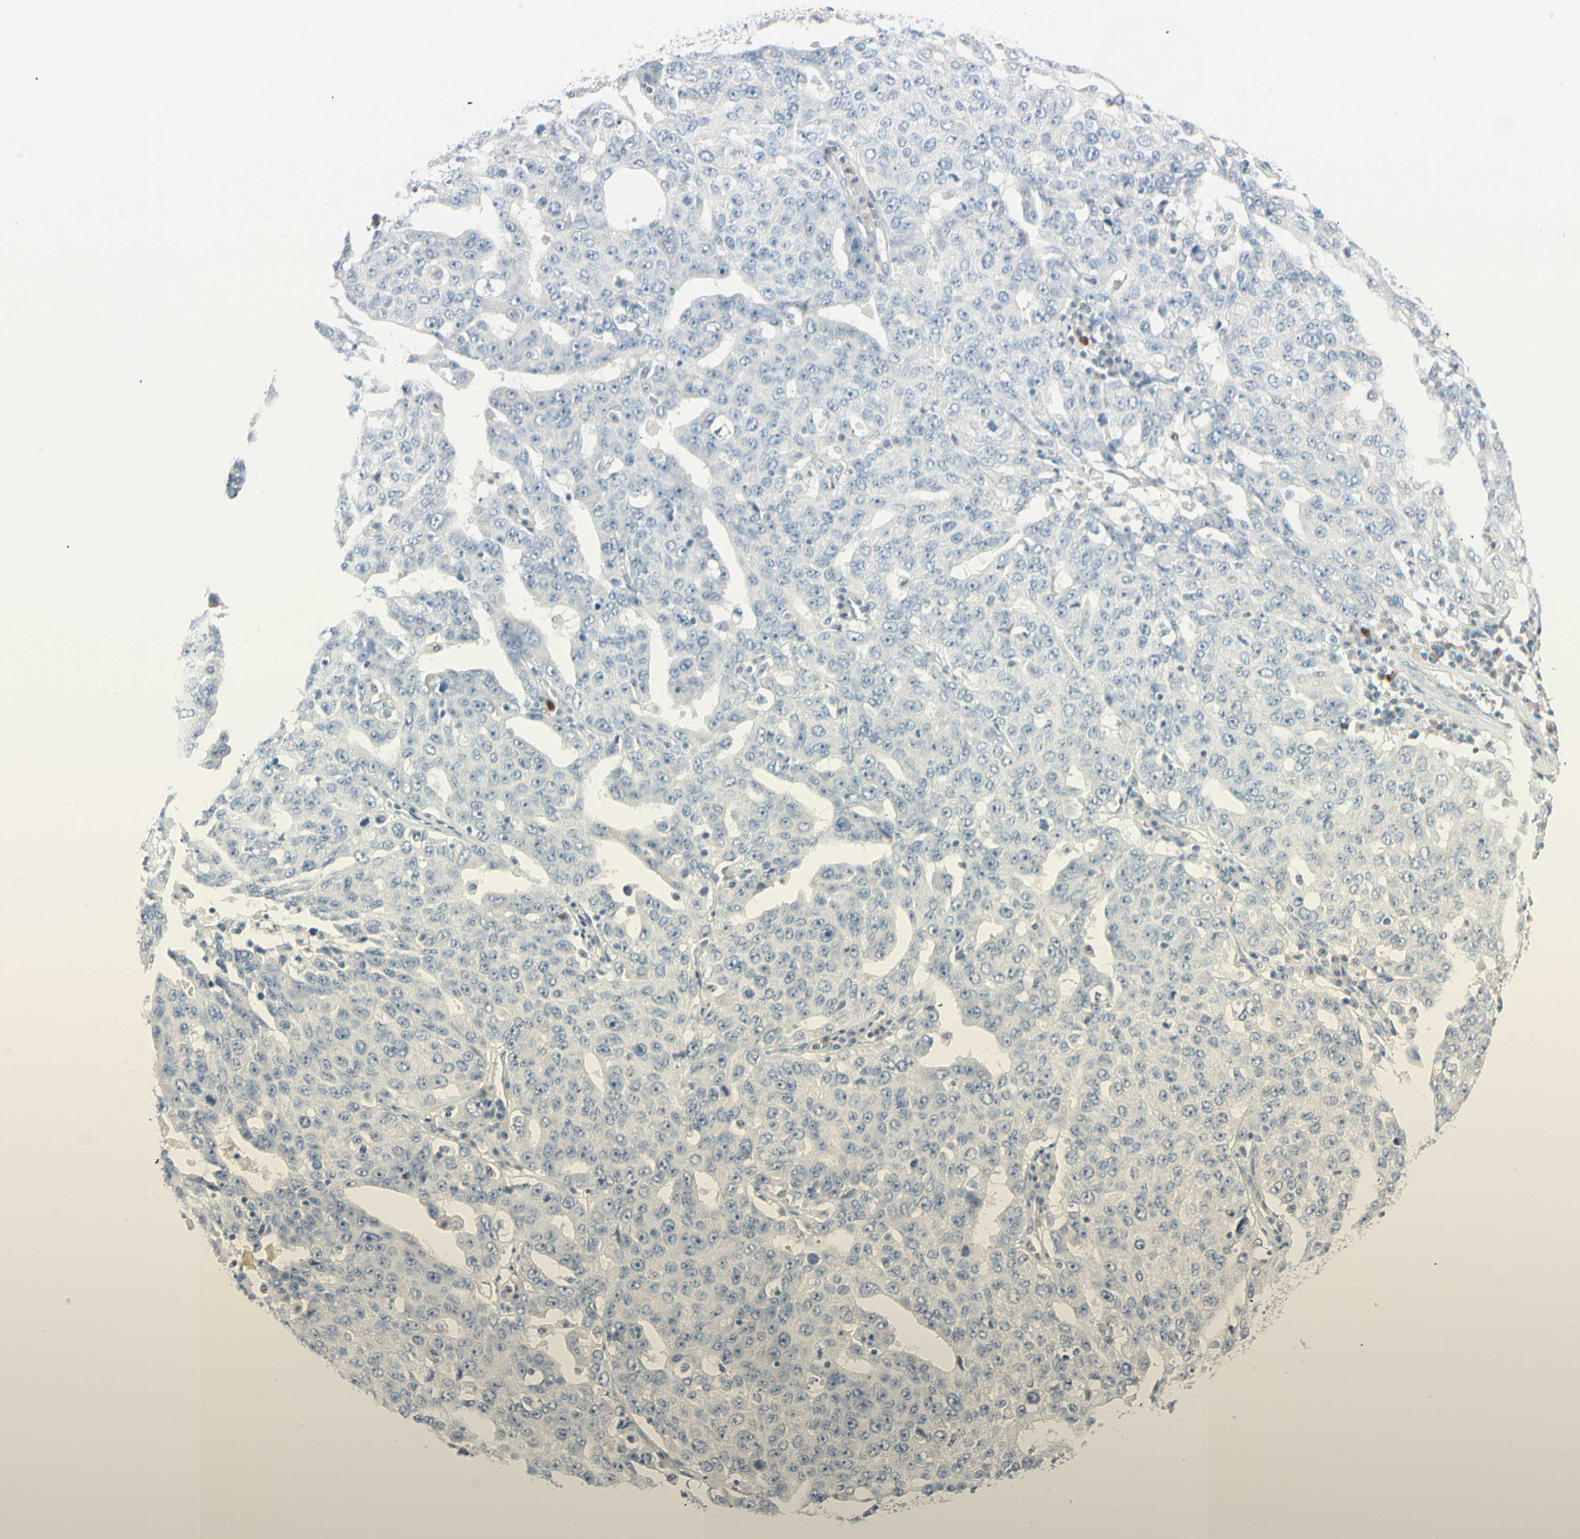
{"staining": {"intensity": "negative", "quantity": "none", "location": "none"}, "tissue": "ovarian cancer", "cell_type": "Tumor cells", "image_type": "cancer", "snomed": [{"axis": "morphology", "description": "Carcinoma, endometroid"}, {"axis": "topography", "description": "Ovary"}], "caption": "This is a photomicrograph of immunohistochemistry staining of ovarian cancer (endometroid carcinoma), which shows no positivity in tumor cells.", "gene": "MLLT10", "patient": {"sex": "female", "age": 62}}